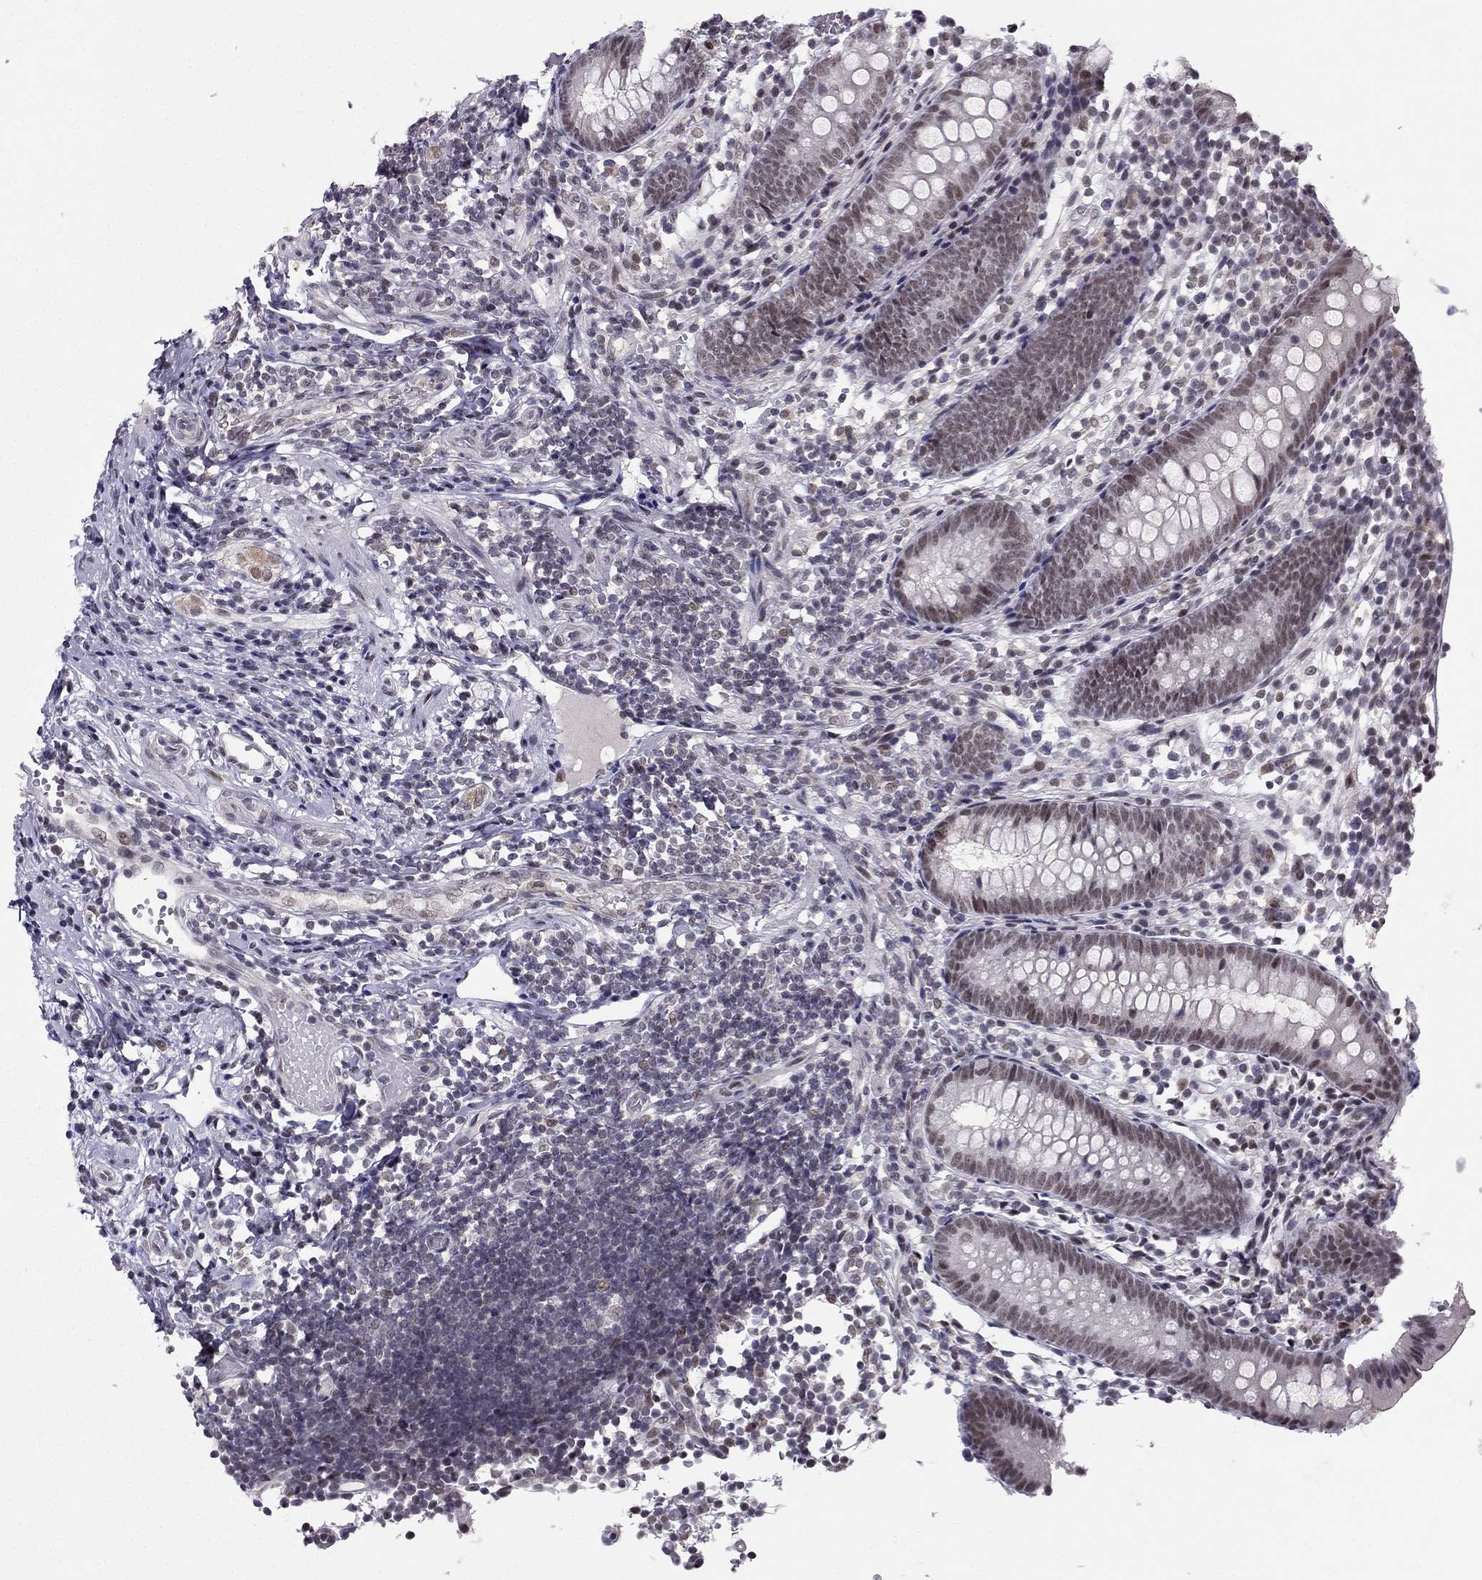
{"staining": {"intensity": "moderate", "quantity": "<25%", "location": "nuclear"}, "tissue": "appendix", "cell_type": "Glandular cells", "image_type": "normal", "snomed": [{"axis": "morphology", "description": "Normal tissue, NOS"}, {"axis": "topography", "description": "Appendix"}], "caption": "Human appendix stained for a protein (brown) exhibits moderate nuclear positive positivity in about <25% of glandular cells.", "gene": "RPRD2", "patient": {"sex": "female", "age": 40}}